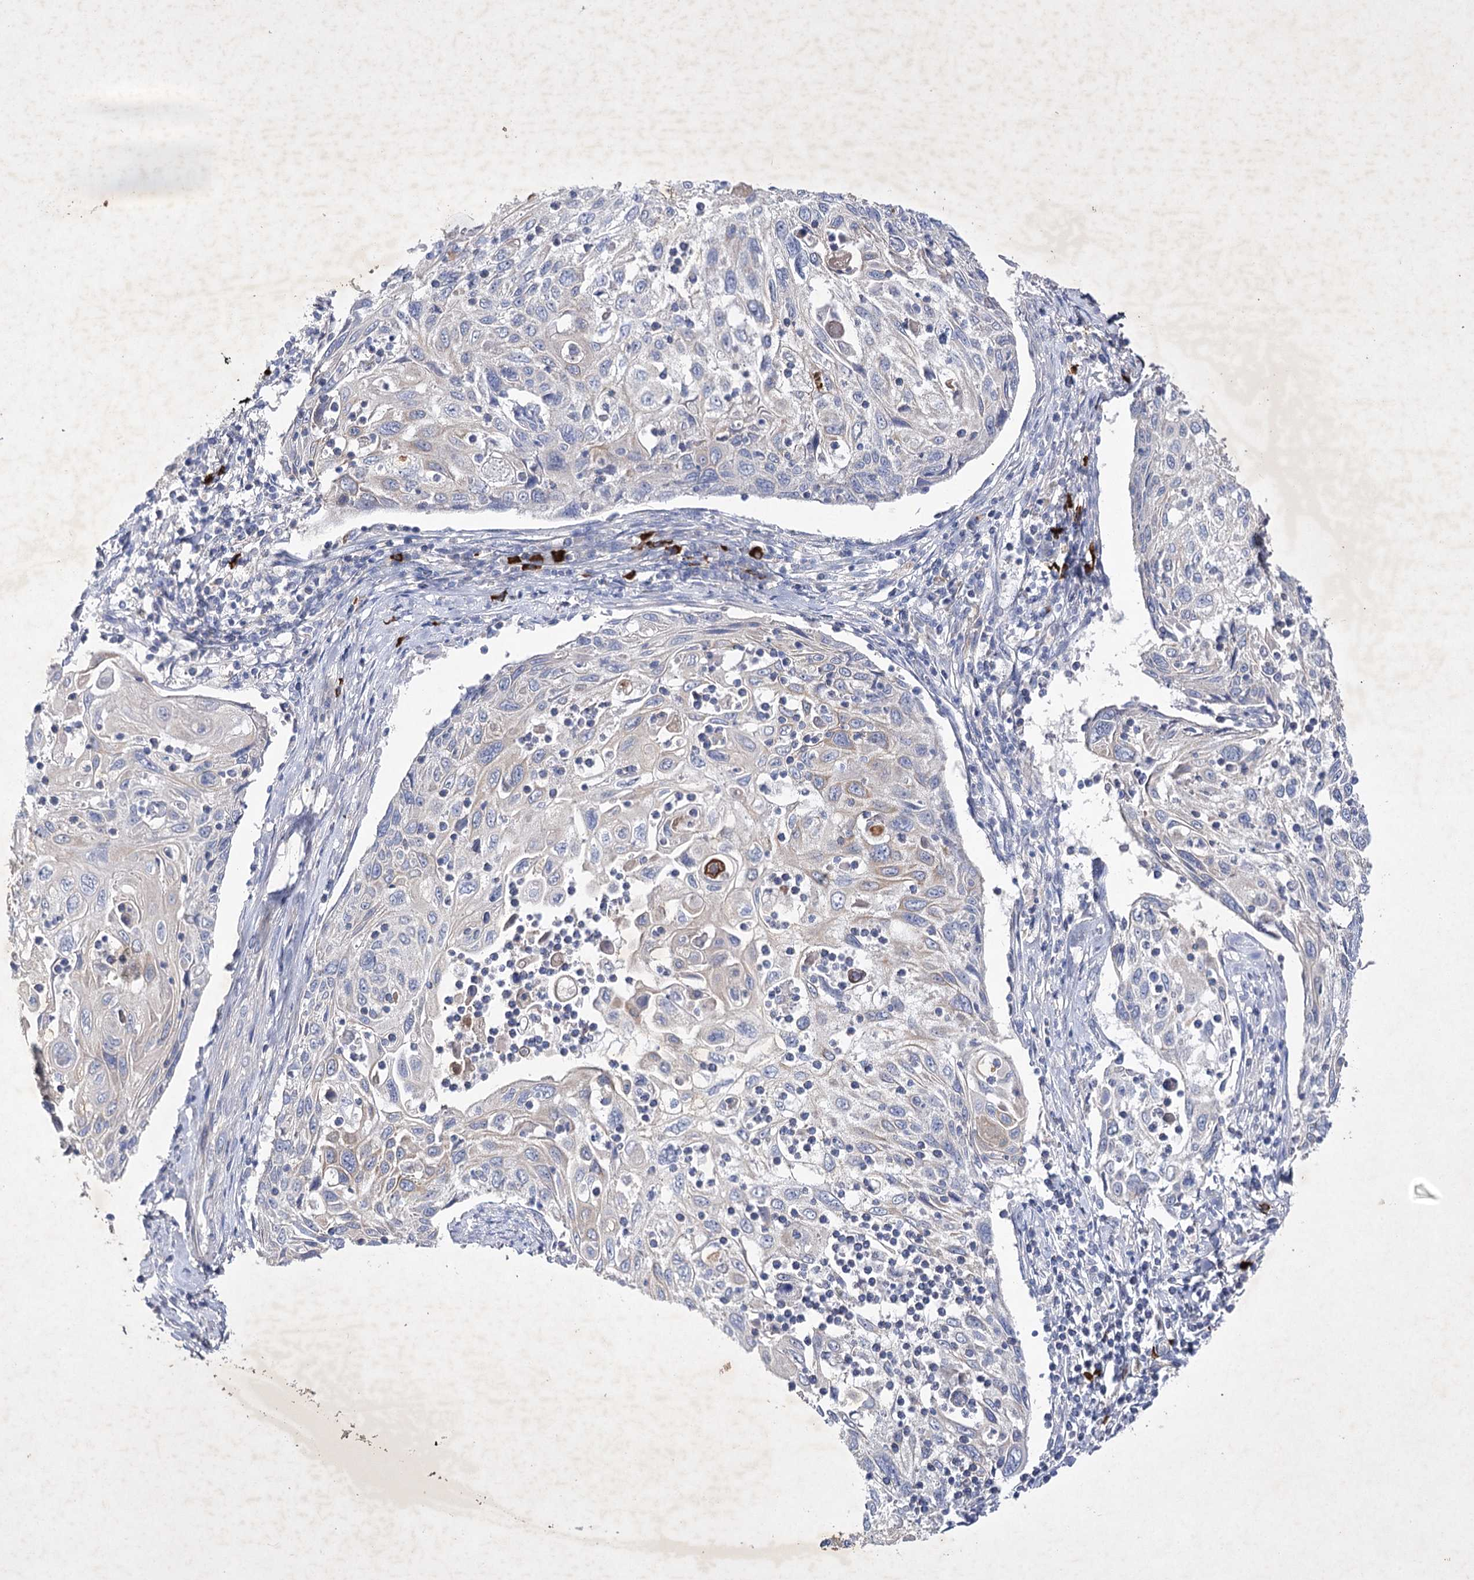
{"staining": {"intensity": "negative", "quantity": "none", "location": "none"}, "tissue": "cervical cancer", "cell_type": "Tumor cells", "image_type": "cancer", "snomed": [{"axis": "morphology", "description": "Squamous cell carcinoma, NOS"}, {"axis": "topography", "description": "Cervix"}], "caption": "This is an IHC micrograph of squamous cell carcinoma (cervical). There is no staining in tumor cells.", "gene": "COX15", "patient": {"sex": "female", "age": 70}}